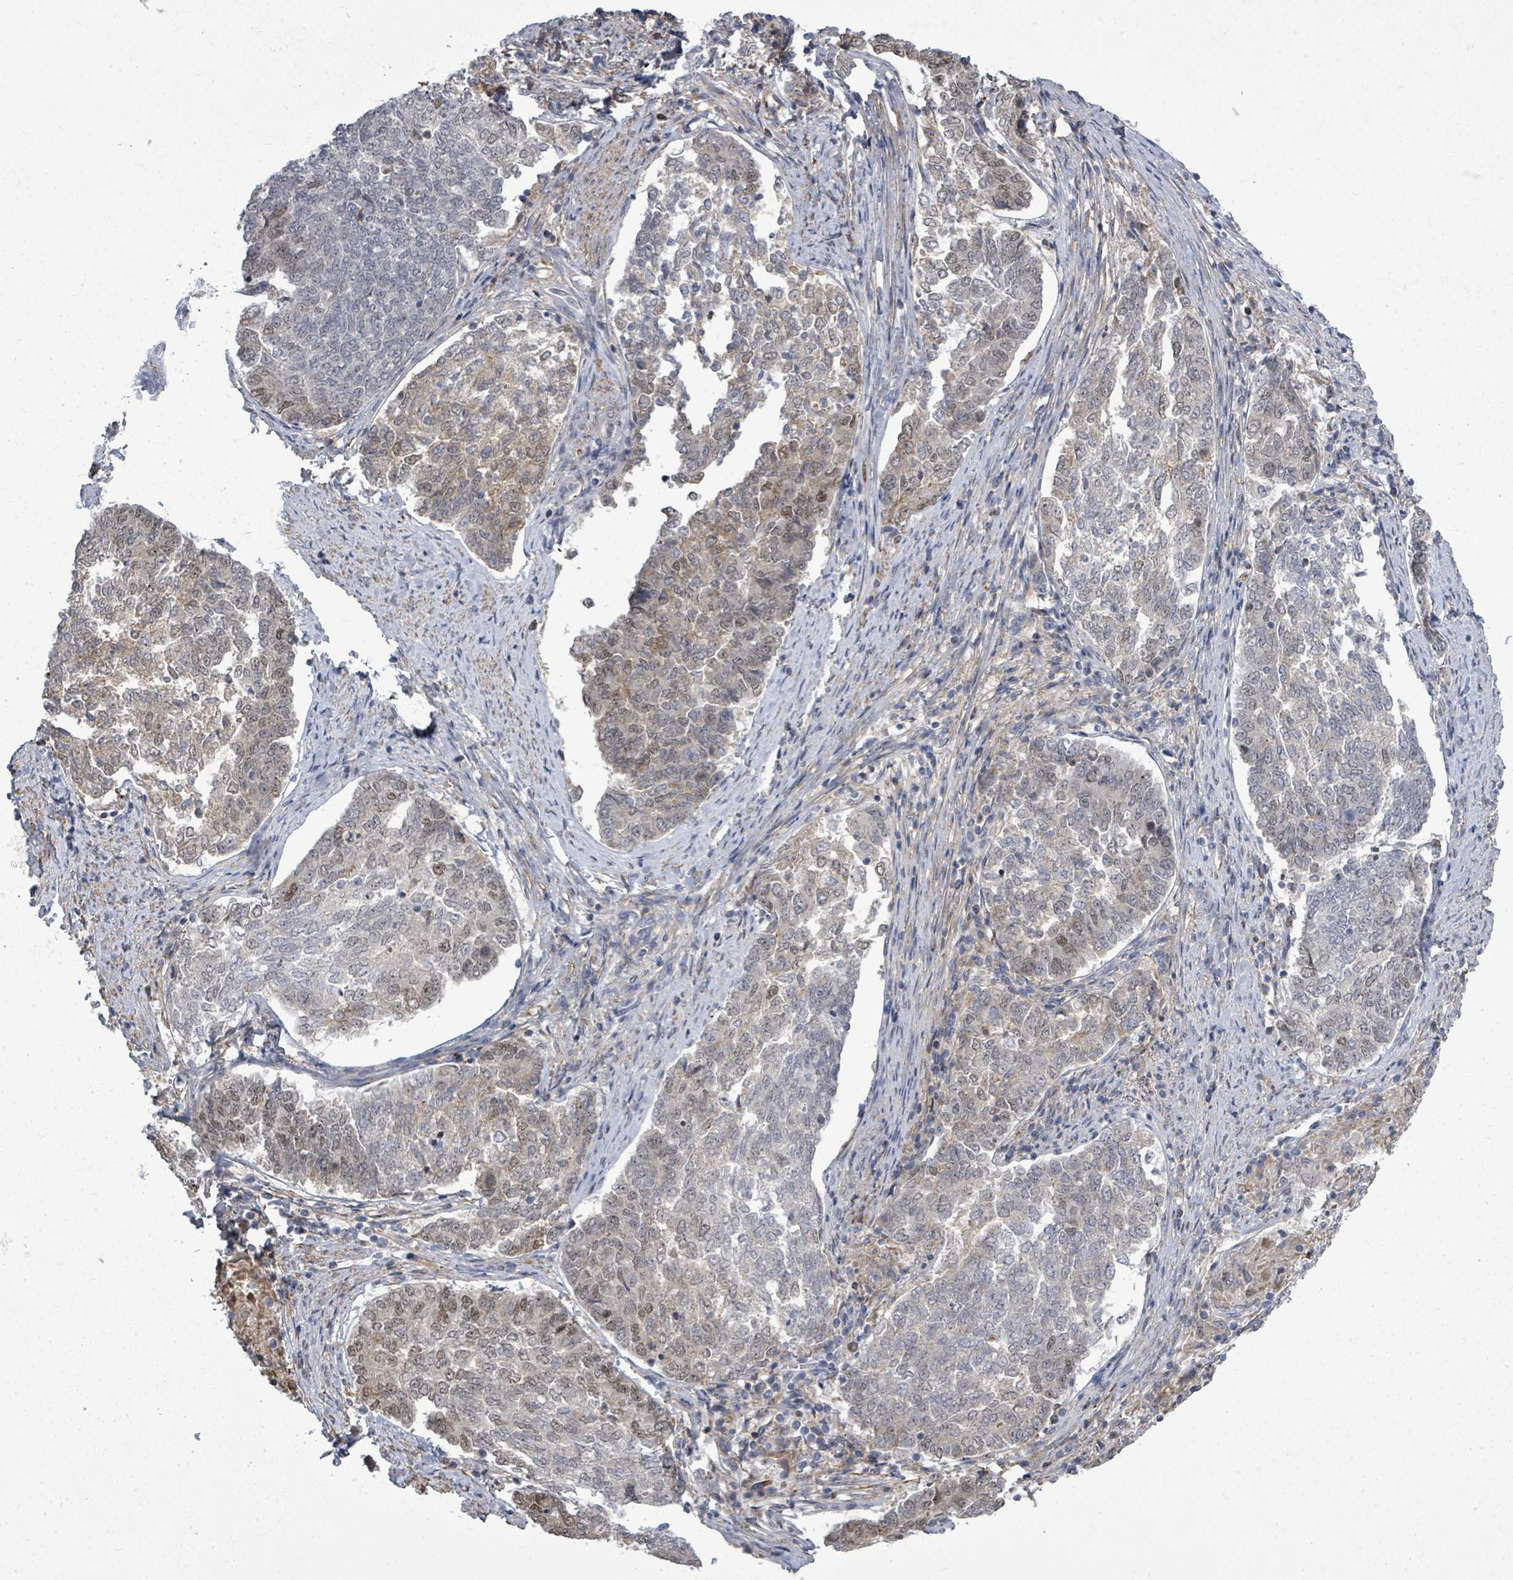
{"staining": {"intensity": "weak", "quantity": "<25%", "location": "nuclear"}, "tissue": "endometrial cancer", "cell_type": "Tumor cells", "image_type": "cancer", "snomed": [{"axis": "morphology", "description": "Adenocarcinoma, NOS"}, {"axis": "topography", "description": "Endometrium"}], "caption": "DAB immunohistochemical staining of human endometrial cancer demonstrates no significant expression in tumor cells. (Stains: DAB immunohistochemistry (IHC) with hematoxylin counter stain, Microscopy: brightfield microscopy at high magnification).", "gene": "PAPSS1", "patient": {"sex": "female", "age": 80}}